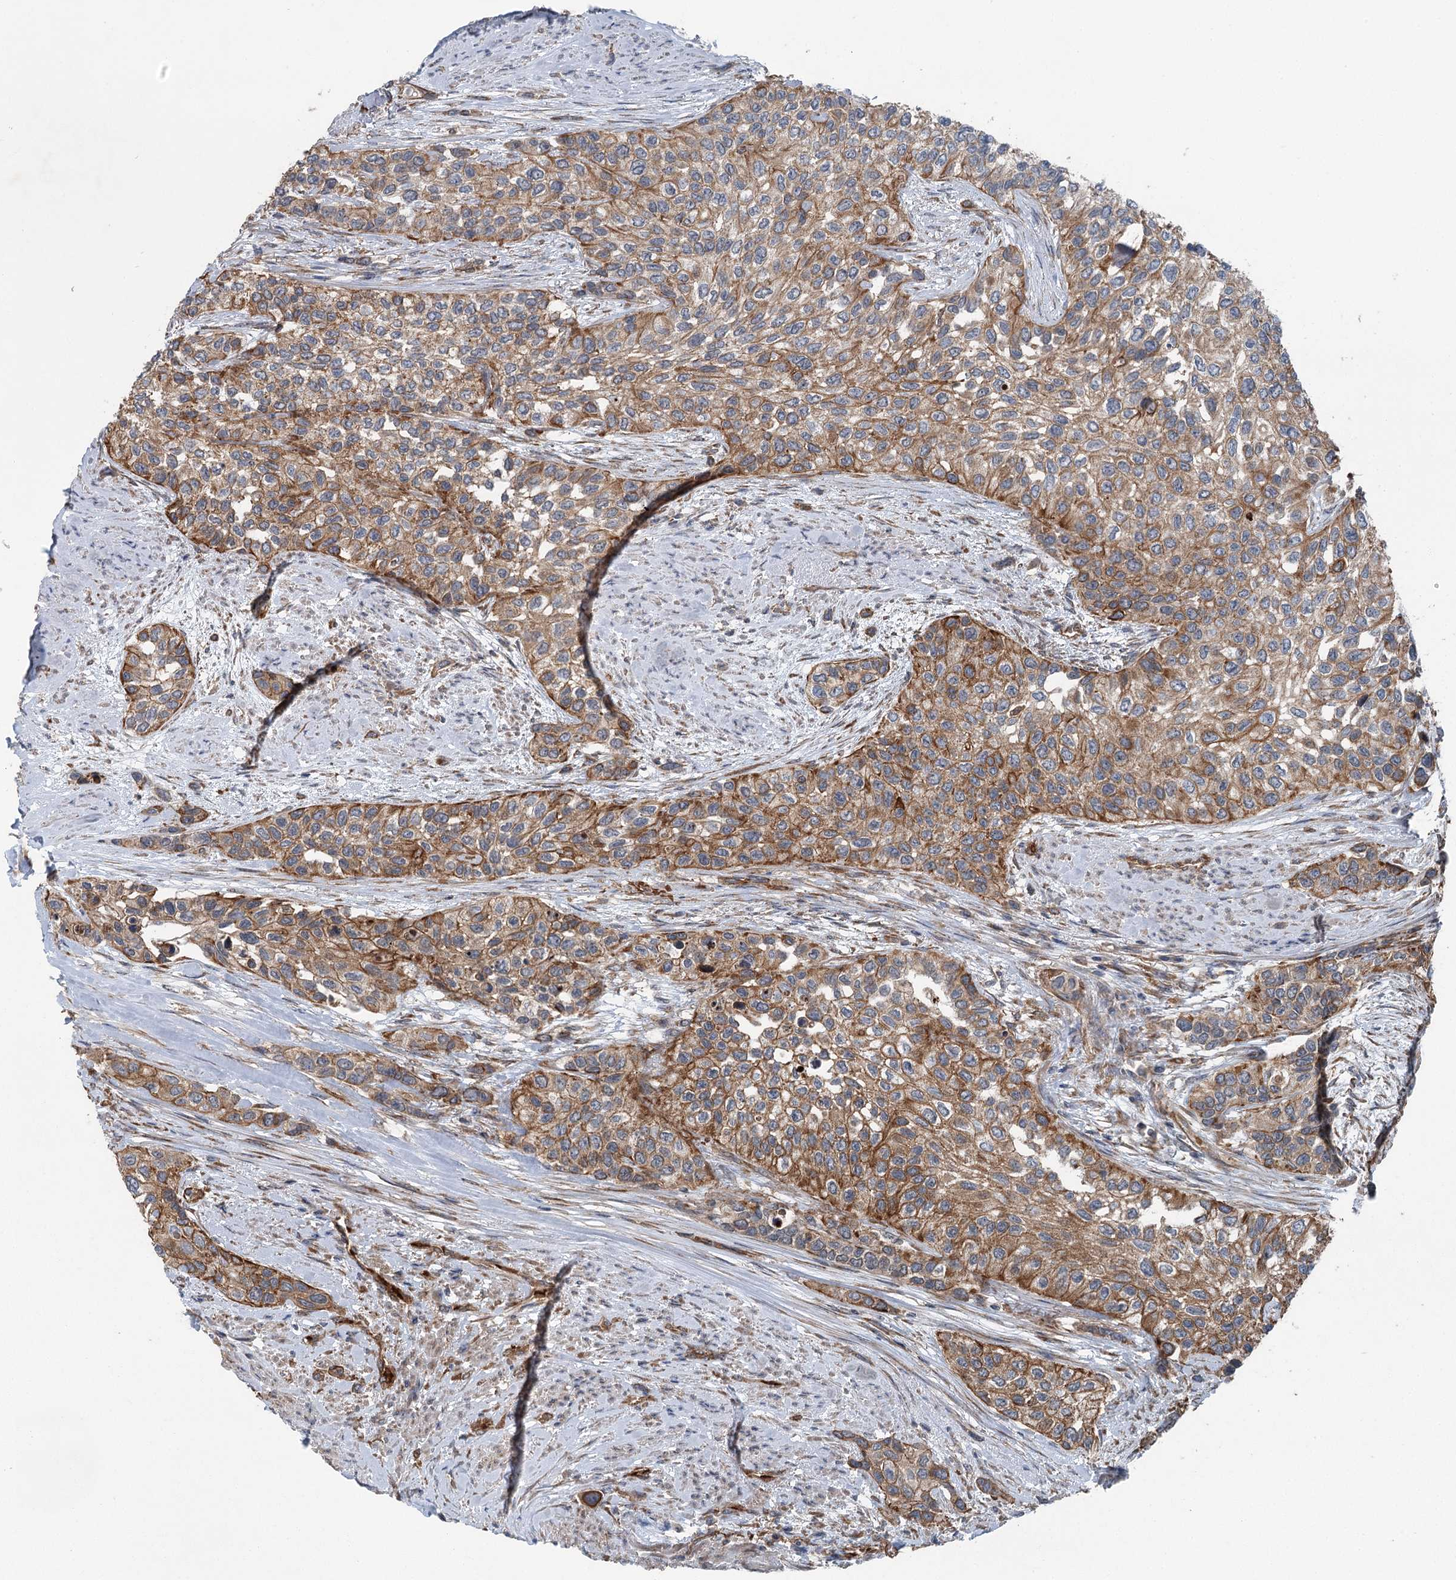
{"staining": {"intensity": "moderate", "quantity": ">75%", "location": "cytoplasmic/membranous"}, "tissue": "urothelial cancer", "cell_type": "Tumor cells", "image_type": "cancer", "snomed": [{"axis": "morphology", "description": "Normal tissue, NOS"}, {"axis": "morphology", "description": "Urothelial carcinoma, High grade"}, {"axis": "topography", "description": "Vascular tissue"}, {"axis": "topography", "description": "Urinary bladder"}], "caption": "Urothelial cancer stained for a protein exhibits moderate cytoplasmic/membranous positivity in tumor cells.", "gene": "IQSEC1", "patient": {"sex": "female", "age": 56}}